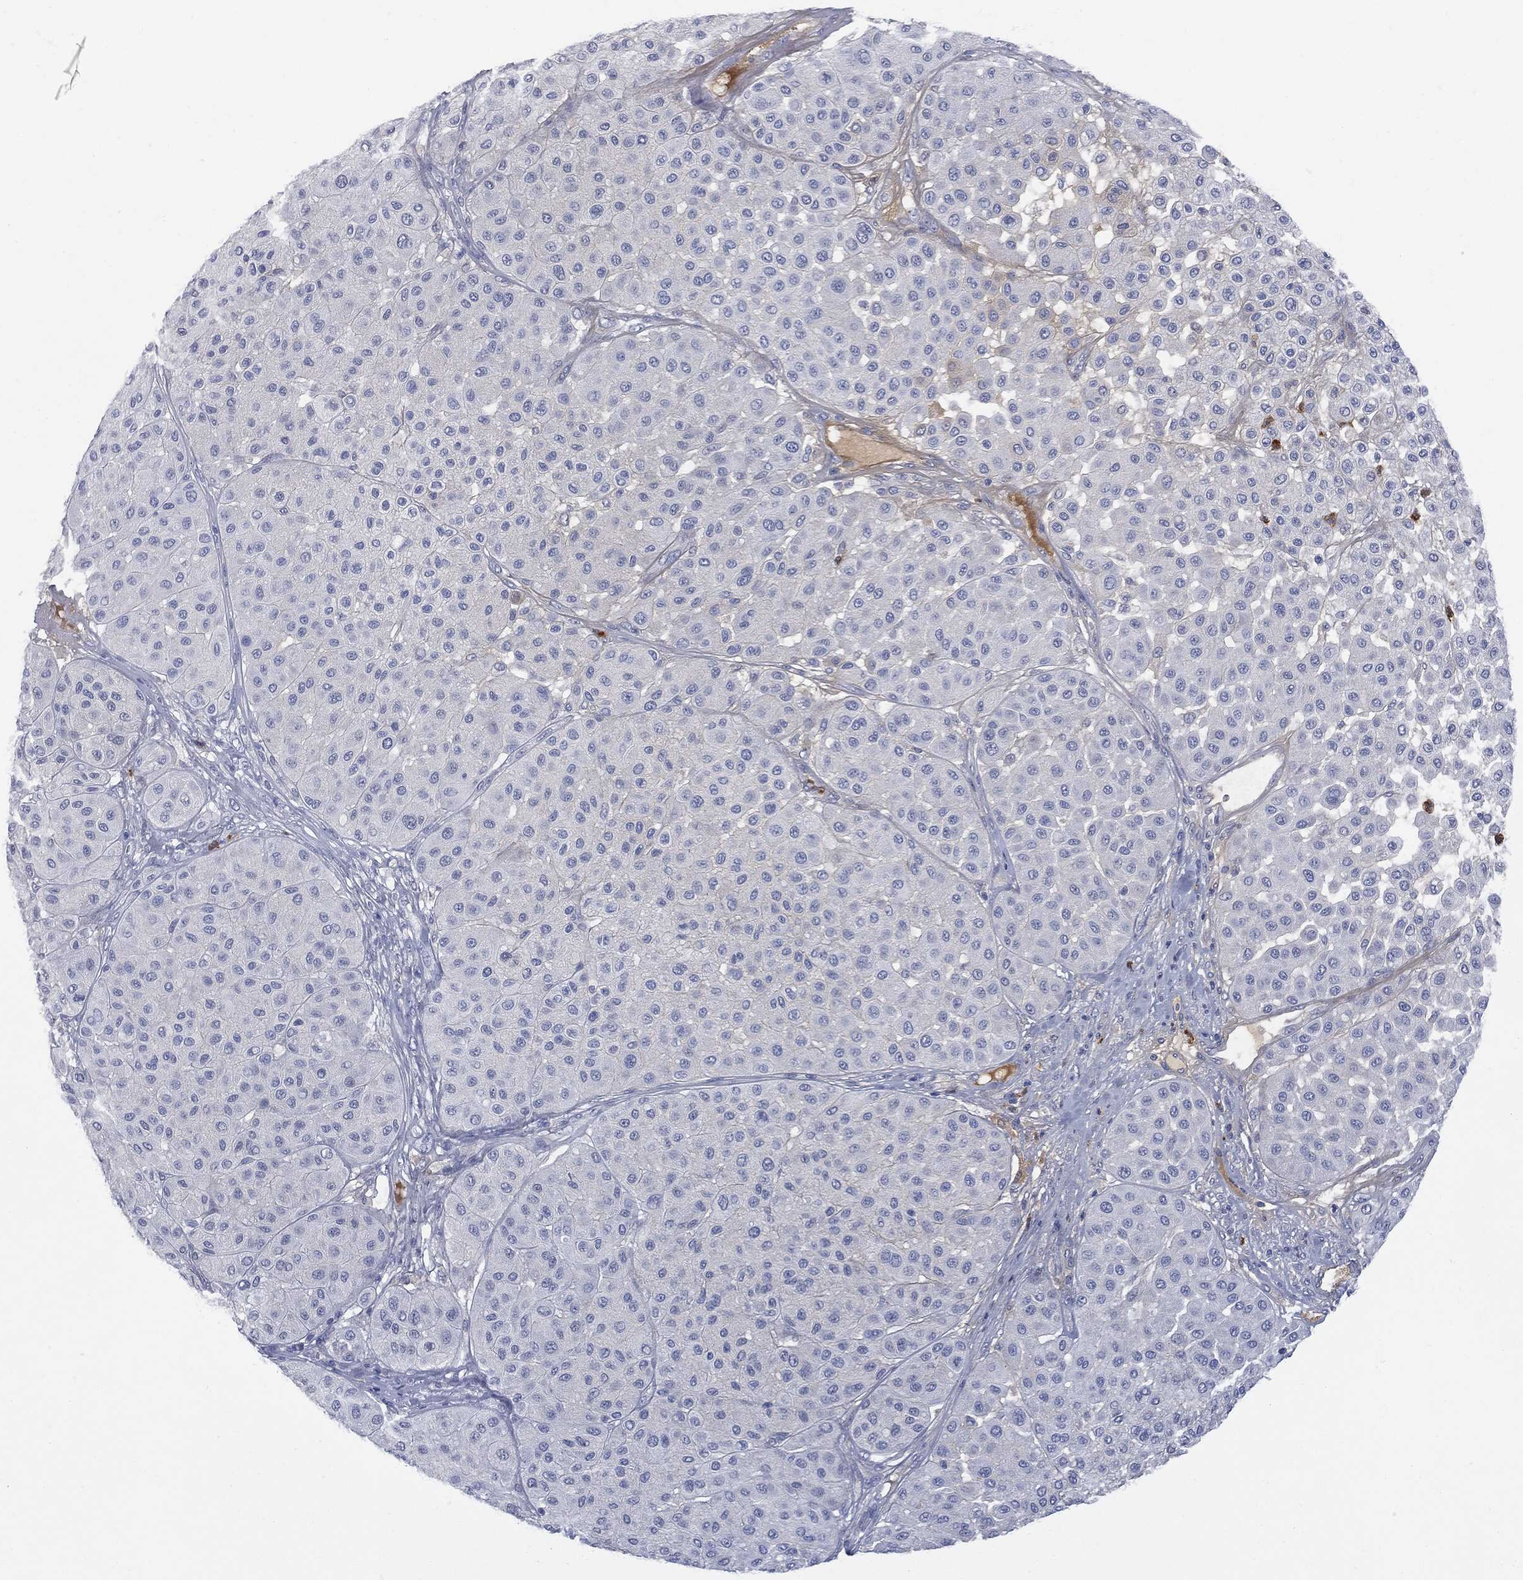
{"staining": {"intensity": "negative", "quantity": "none", "location": "none"}, "tissue": "melanoma", "cell_type": "Tumor cells", "image_type": "cancer", "snomed": [{"axis": "morphology", "description": "Malignant melanoma, Metastatic site"}, {"axis": "topography", "description": "Smooth muscle"}], "caption": "Human melanoma stained for a protein using immunohistochemistry reveals no positivity in tumor cells.", "gene": "BTK", "patient": {"sex": "male", "age": 41}}